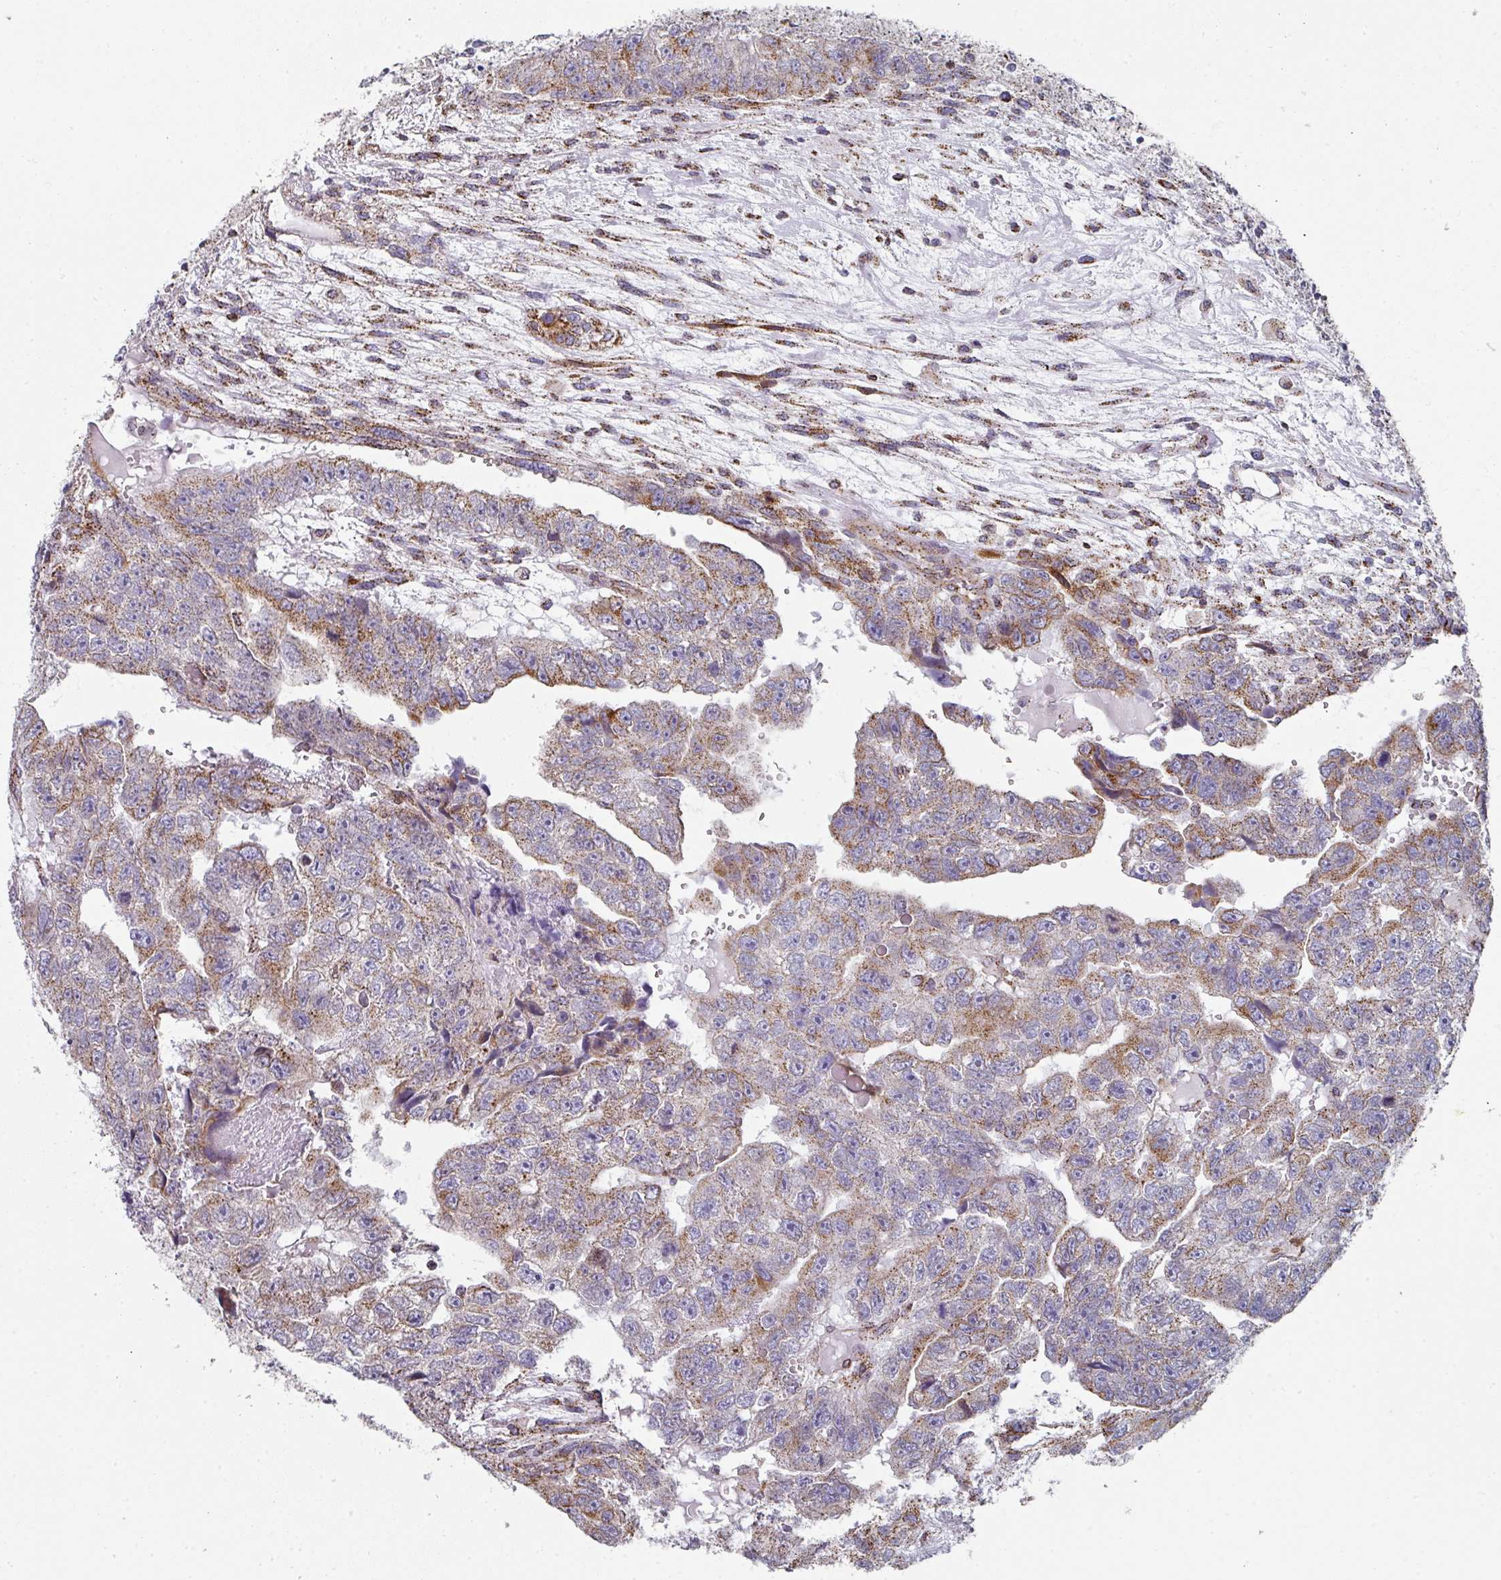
{"staining": {"intensity": "moderate", "quantity": "25%-75%", "location": "cytoplasmic/membranous"}, "tissue": "testis cancer", "cell_type": "Tumor cells", "image_type": "cancer", "snomed": [{"axis": "morphology", "description": "Carcinoma, Embryonal, NOS"}, {"axis": "topography", "description": "Testis"}], "caption": "A histopathology image of testis embryonal carcinoma stained for a protein demonstrates moderate cytoplasmic/membranous brown staining in tumor cells.", "gene": "CCDC85B", "patient": {"sex": "male", "age": 20}}